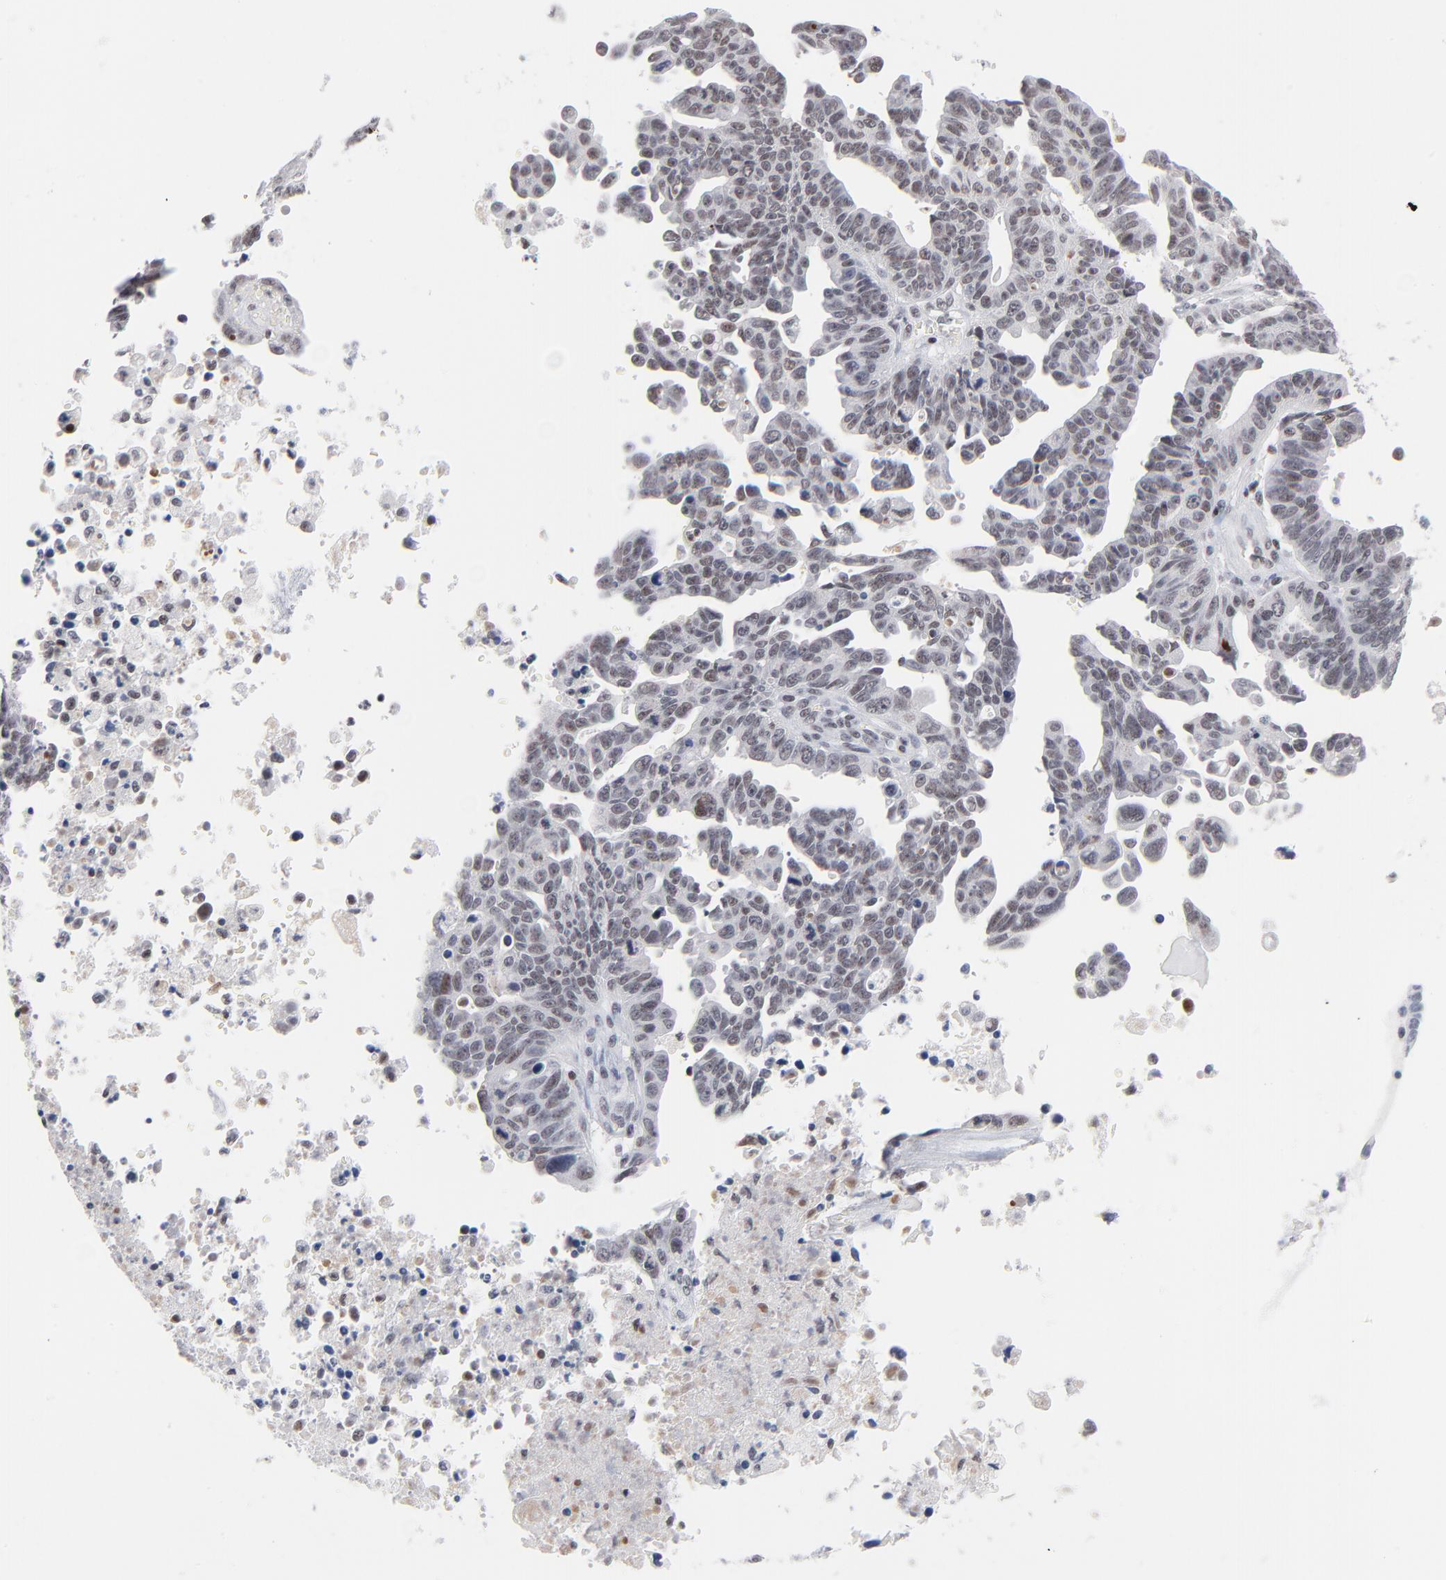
{"staining": {"intensity": "weak", "quantity": "<25%", "location": "nuclear"}, "tissue": "ovarian cancer", "cell_type": "Tumor cells", "image_type": "cancer", "snomed": [{"axis": "morphology", "description": "Carcinoma, endometroid"}, {"axis": "morphology", "description": "Cystadenocarcinoma, serous, NOS"}, {"axis": "topography", "description": "Ovary"}], "caption": "High power microscopy image of an IHC image of serous cystadenocarcinoma (ovarian), revealing no significant positivity in tumor cells. The staining is performed using DAB (3,3'-diaminobenzidine) brown chromogen with nuclei counter-stained in using hematoxylin.", "gene": "ZNF143", "patient": {"sex": "female", "age": 45}}